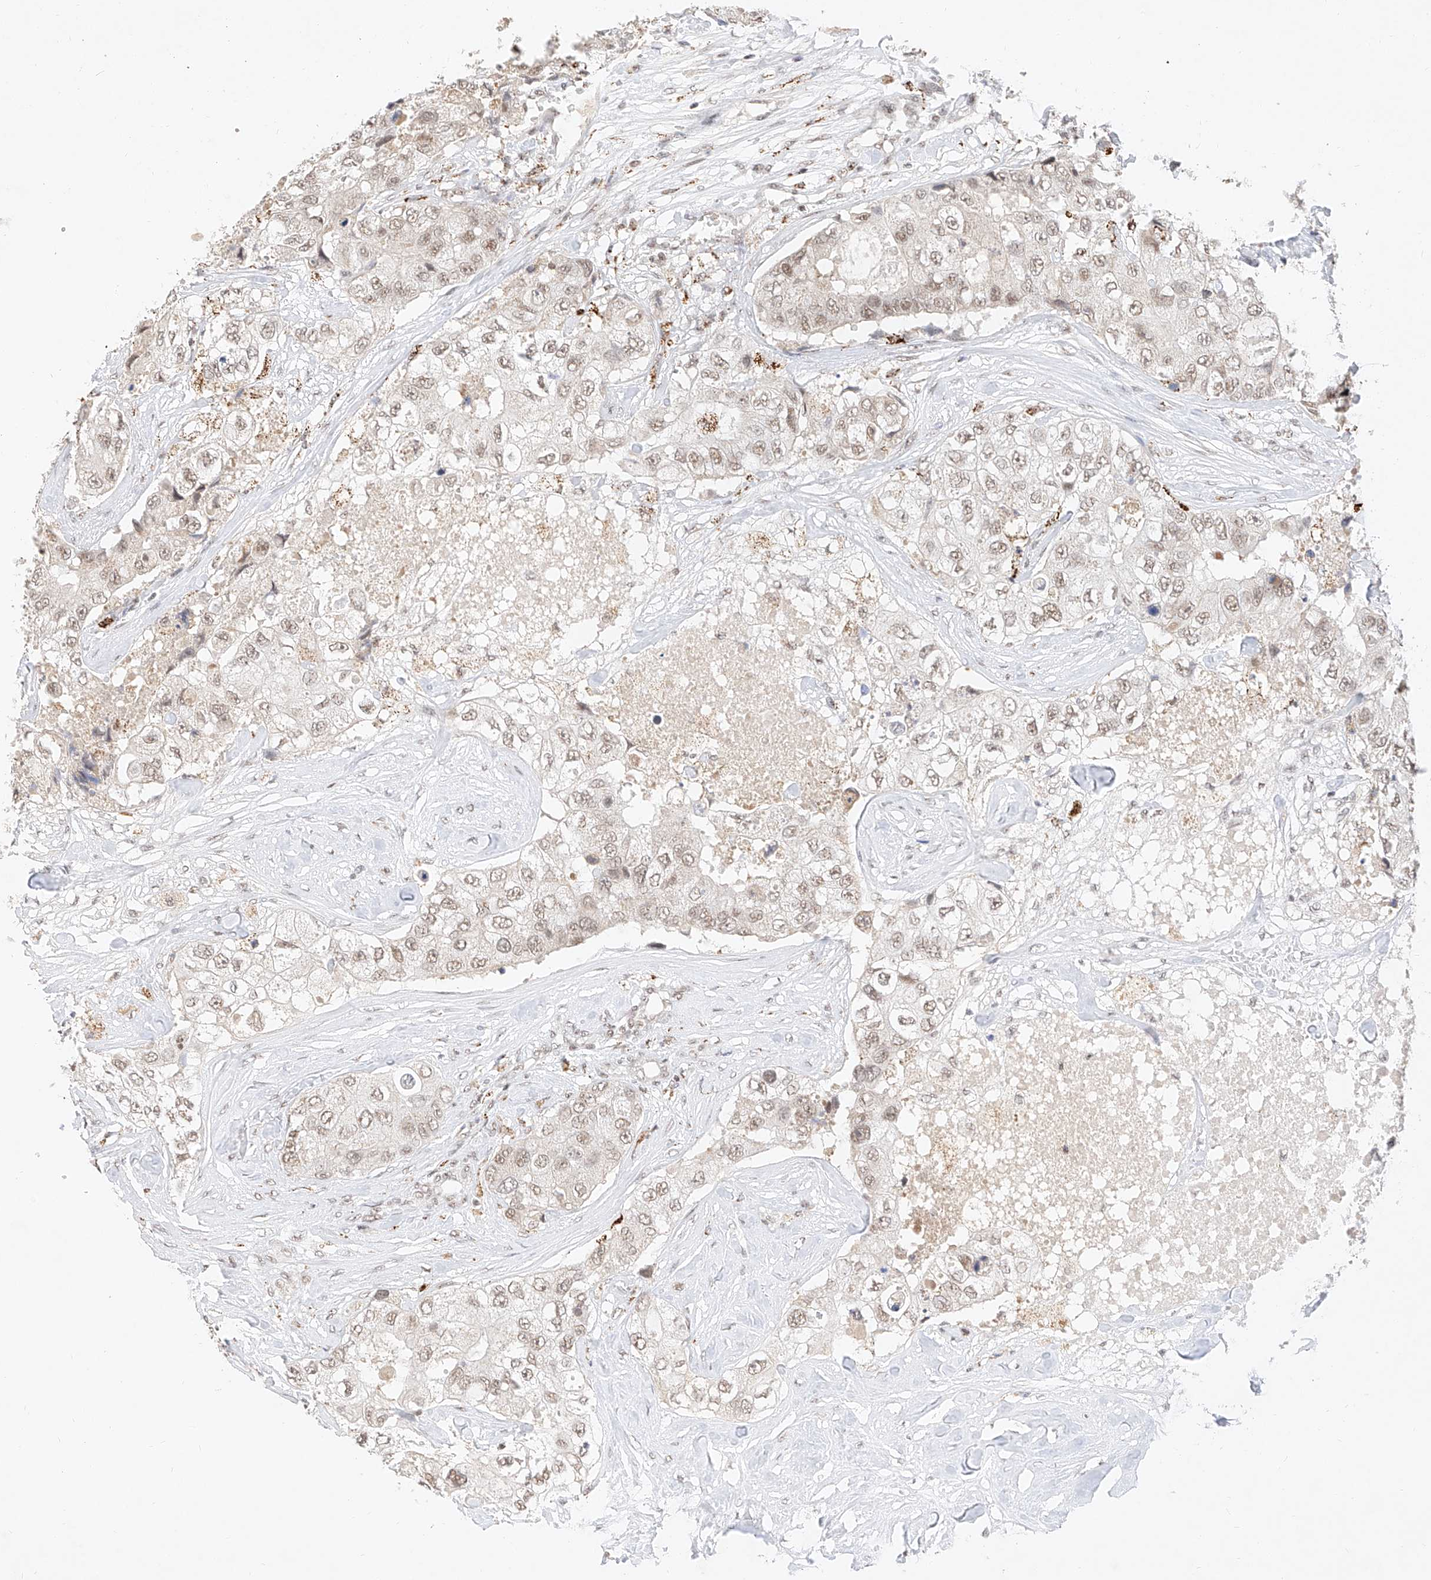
{"staining": {"intensity": "weak", "quantity": ">75%", "location": "nuclear"}, "tissue": "breast cancer", "cell_type": "Tumor cells", "image_type": "cancer", "snomed": [{"axis": "morphology", "description": "Duct carcinoma"}, {"axis": "topography", "description": "Breast"}], "caption": "Human breast cancer stained for a protein (brown) exhibits weak nuclear positive expression in about >75% of tumor cells.", "gene": "NRF1", "patient": {"sex": "female", "age": 62}}